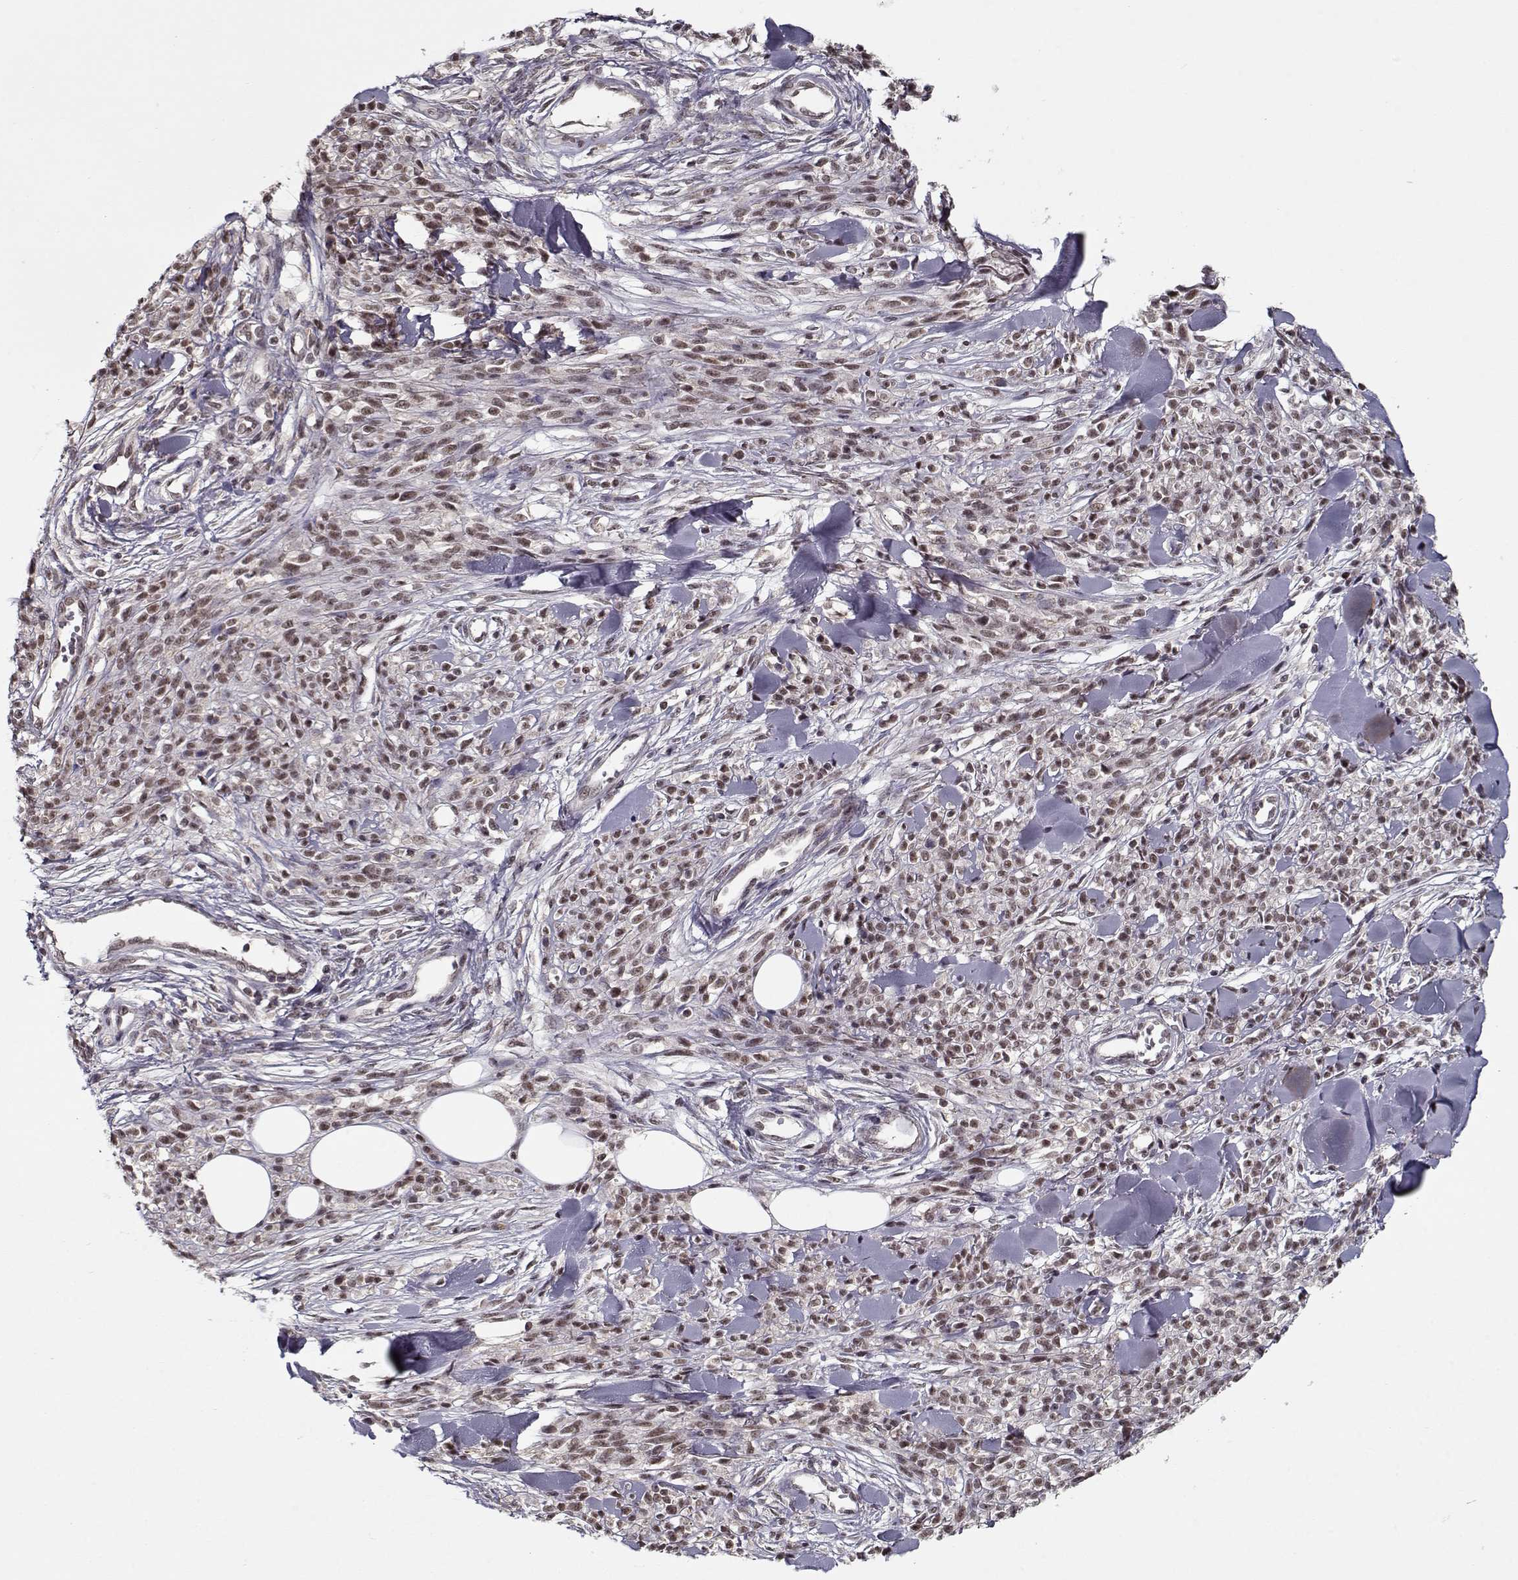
{"staining": {"intensity": "moderate", "quantity": ">75%", "location": "nuclear"}, "tissue": "melanoma", "cell_type": "Tumor cells", "image_type": "cancer", "snomed": [{"axis": "morphology", "description": "Malignant melanoma, NOS"}, {"axis": "topography", "description": "Skin"}, {"axis": "topography", "description": "Skin of trunk"}], "caption": "Human malignant melanoma stained with a protein marker reveals moderate staining in tumor cells.", "gene": "TESPA1", "patient": {"sex": "male", "age": 74}}